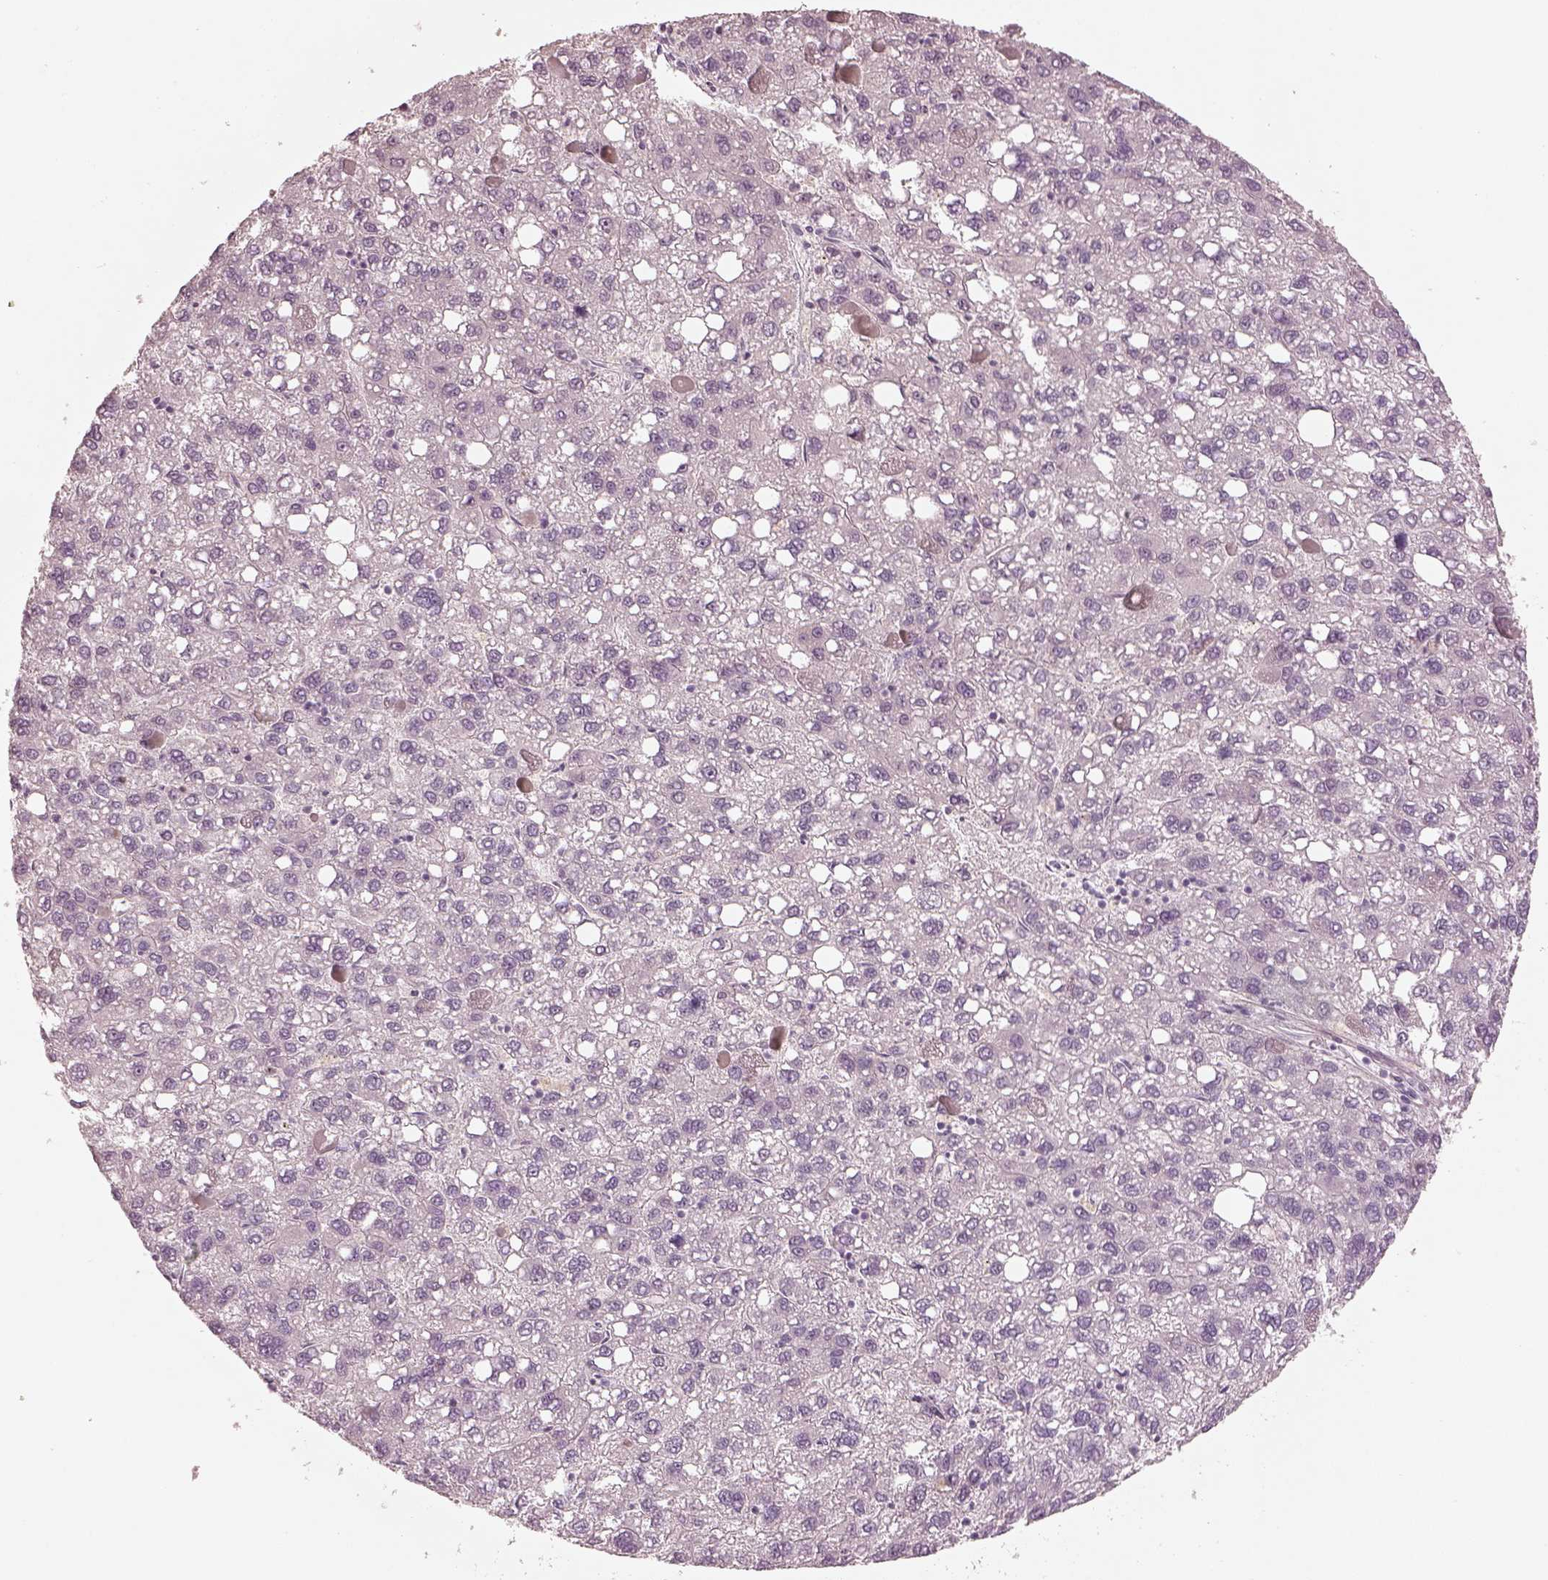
{"staining": {"intensity": "negative", "quantity": "none", "location": "none"}, "tissue": "liver cancer", "cell_type": "Tumor cells", "image_type": "cancer", "snomed": [{"axis": "morphology", "description": "Carcinoma, Hepatocellular, NOS"}, {"axis": "topography", "description": "Liver"}], "caption": "Hepatocellular carcinoma (liver) was stained to show a protein in brown. There is no significant staining in tumor cells.", "gene": "SPATA6L", "patient": {"sex": "female", "age": 82}}